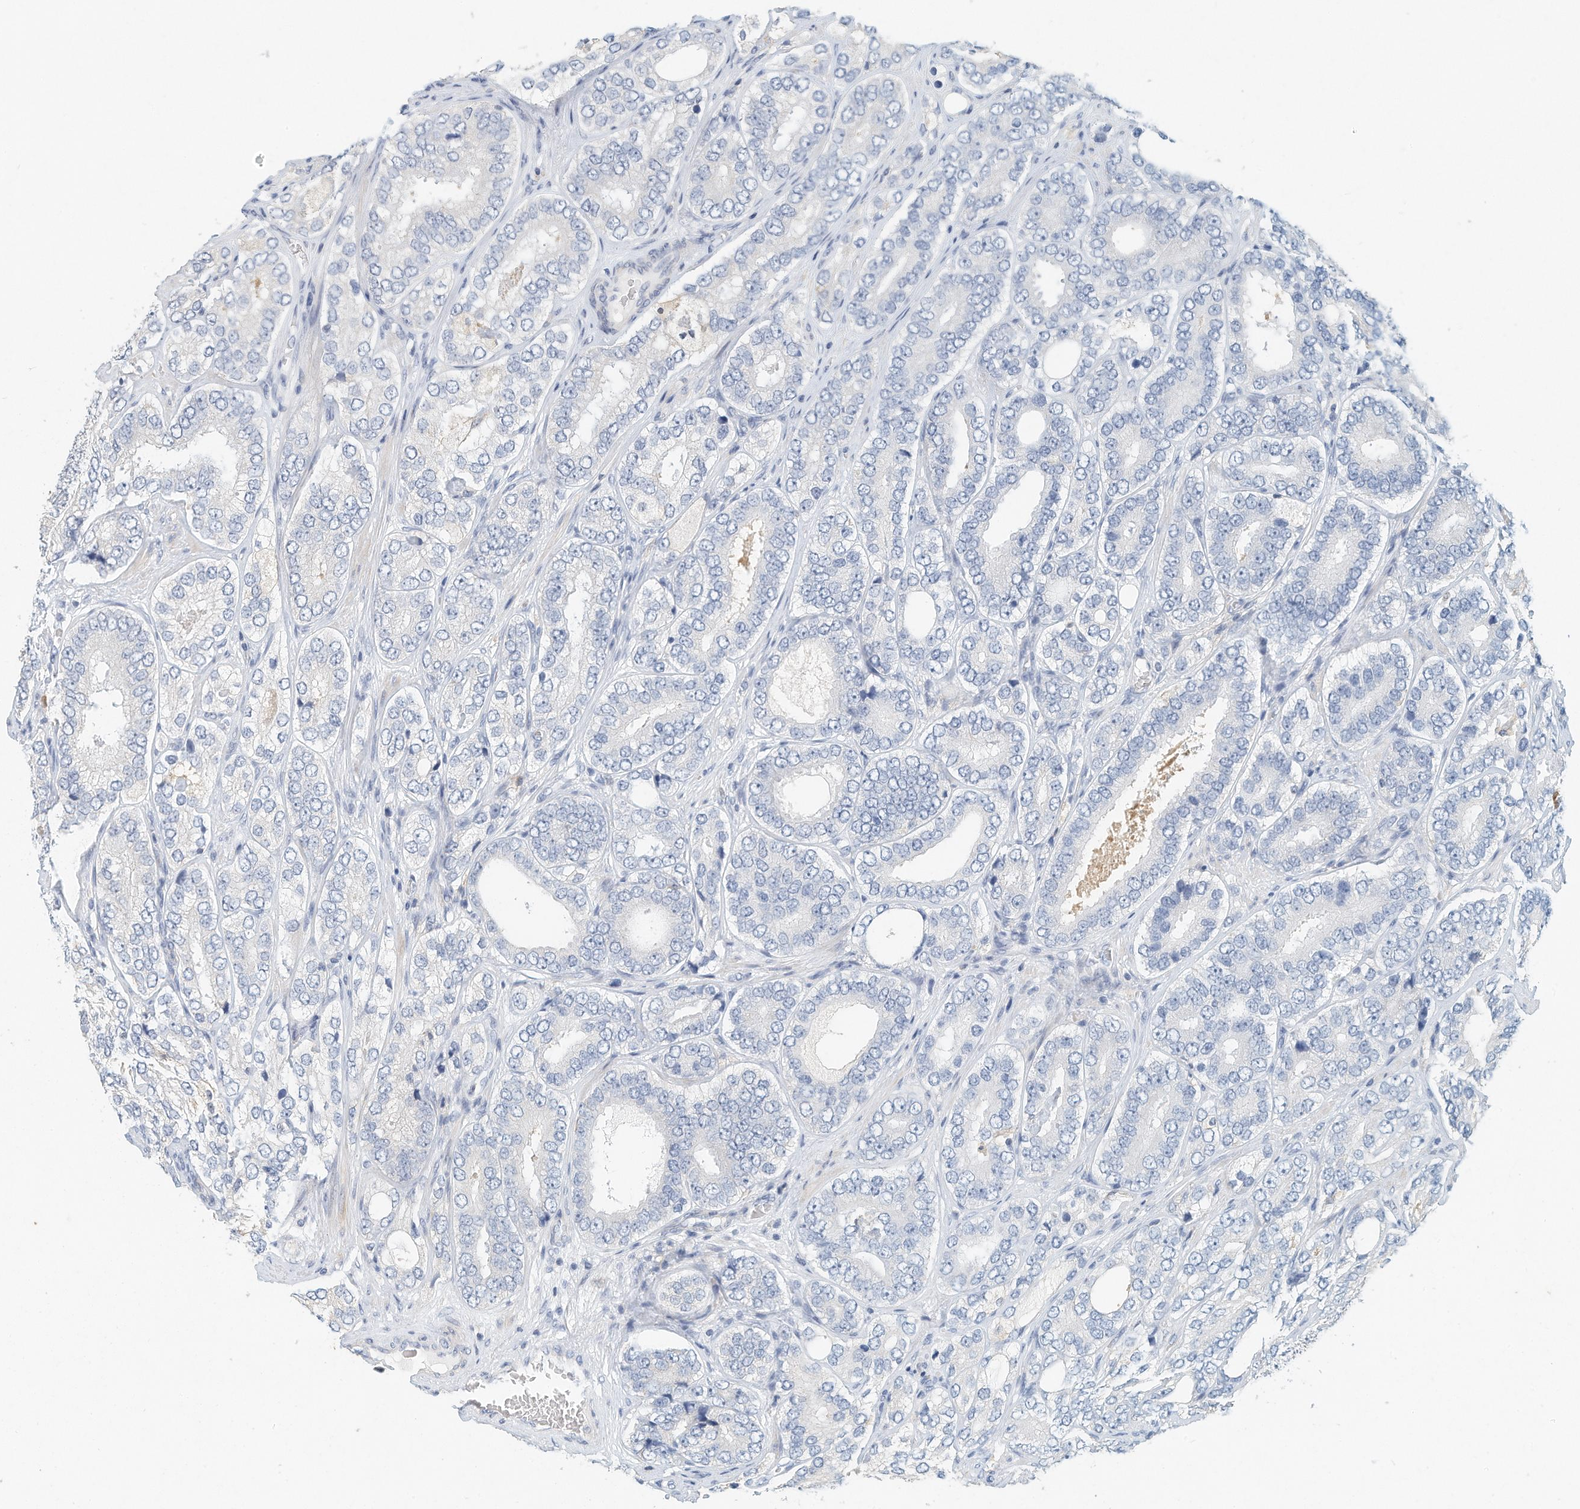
{"staining": {"intensity": "negative", "quantity": "none", "location": "none"}, "tissue": "prostate cancer", "cell_type": "Tumor cells", "image_type": "cancer", "snomed": [{"axis": "morphology", "description": "Adenocarcinoma, High grade"}, {"axis": "topography", "description": "Prostate"}], "caption": "The micrograph exhibits no staining of tumor cells in prostate cancer.", "gene": "MICAL1", "patient": {"sex": "male", "age": 56}}